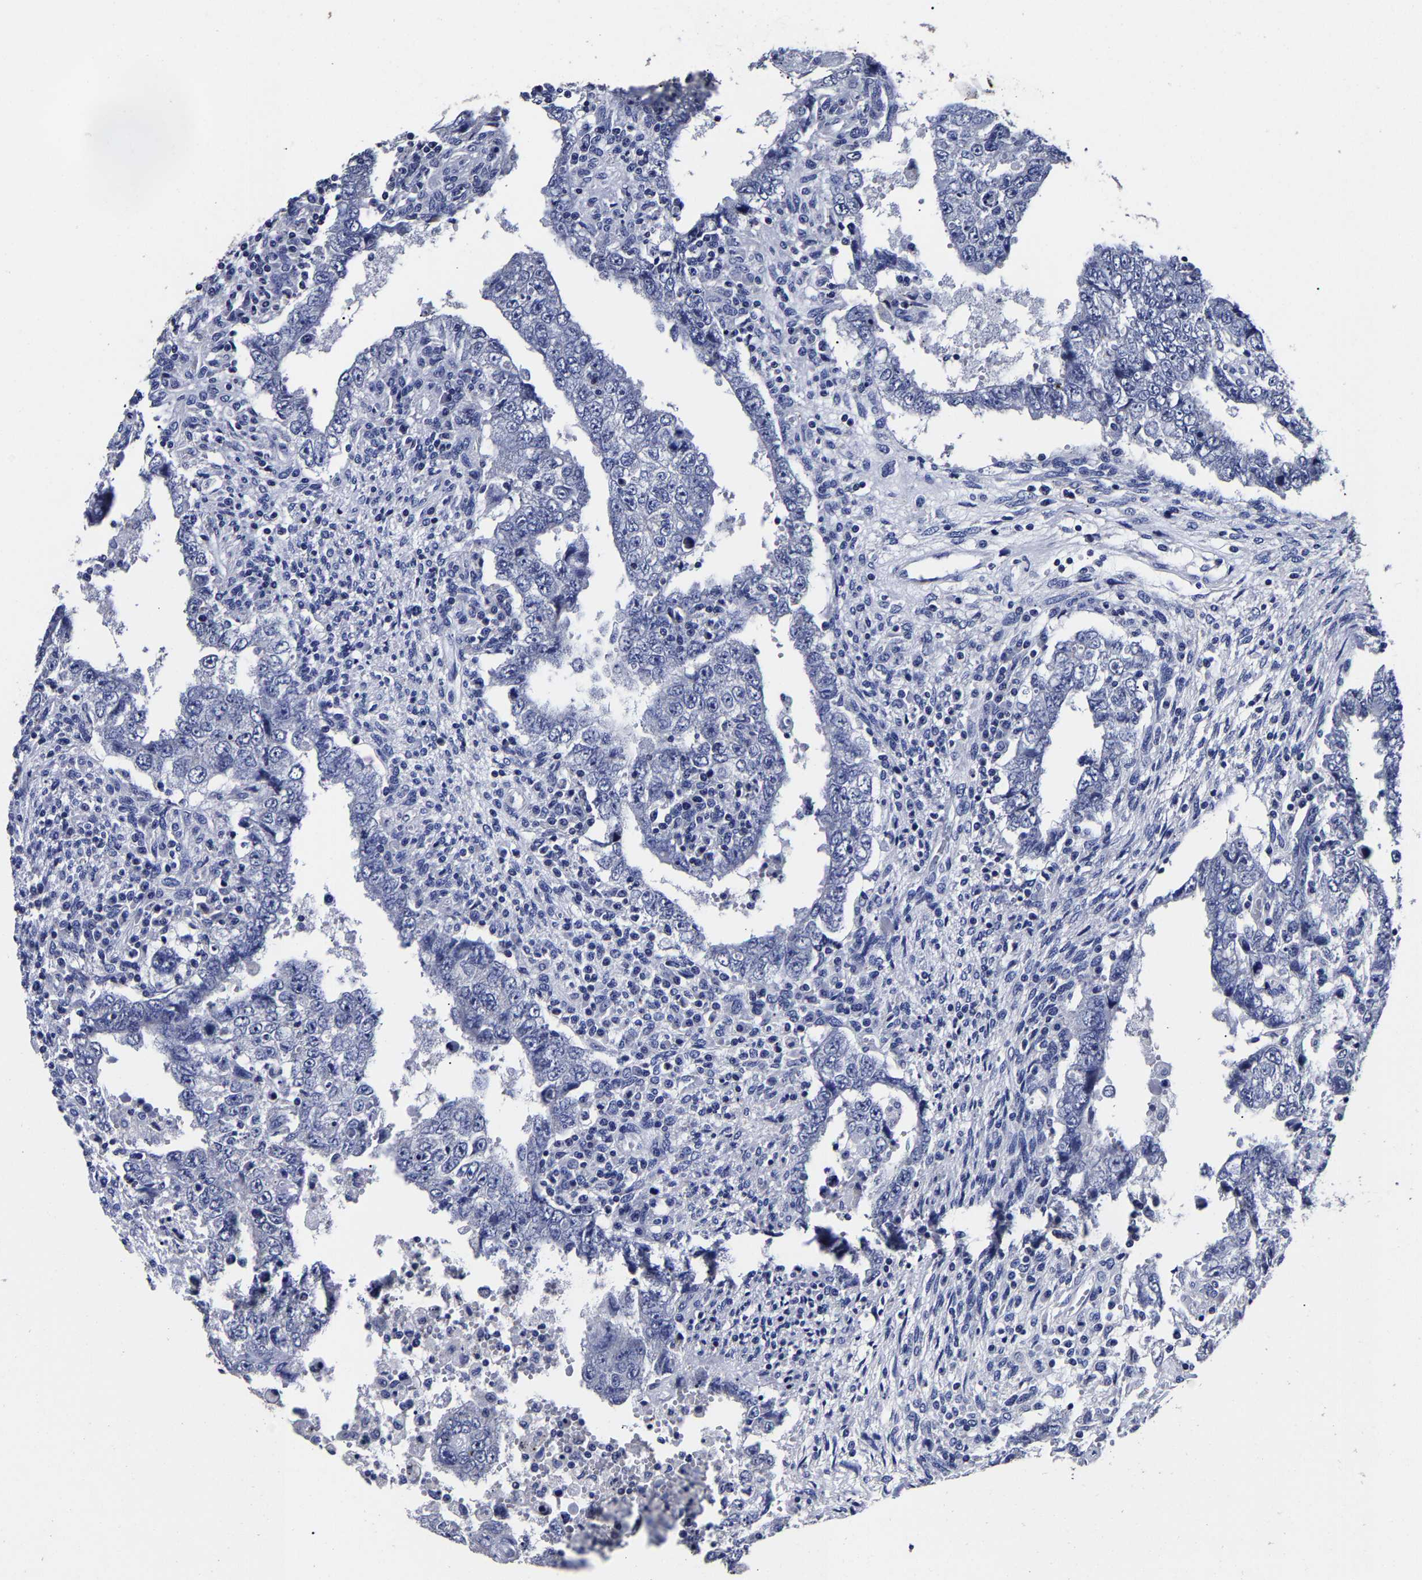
{"staining": {"intensity": "negative", "quantity": "none", "location": "none"}, "tissue": "testis cancer", "cell_type": "Tumor cells", "image_type": "cancer", "snomed": [{"axis": "morphology", "description": "Carcinoma, Embryonal, NOS"}, {"axis": "topography", "description": "Testis"}], "caption": "Embryonal carcinoma (testis) was stained to show a protein in brown. There is no significant positivity in tumor cells. (Stains: DAB immunohistochemistry (IHC) with hematoxylin counter stain, Microscopy: brightfield microscopy at high magnification).", "gene": "AKAP4", "patient": {"sex": "male", "age": 26}}